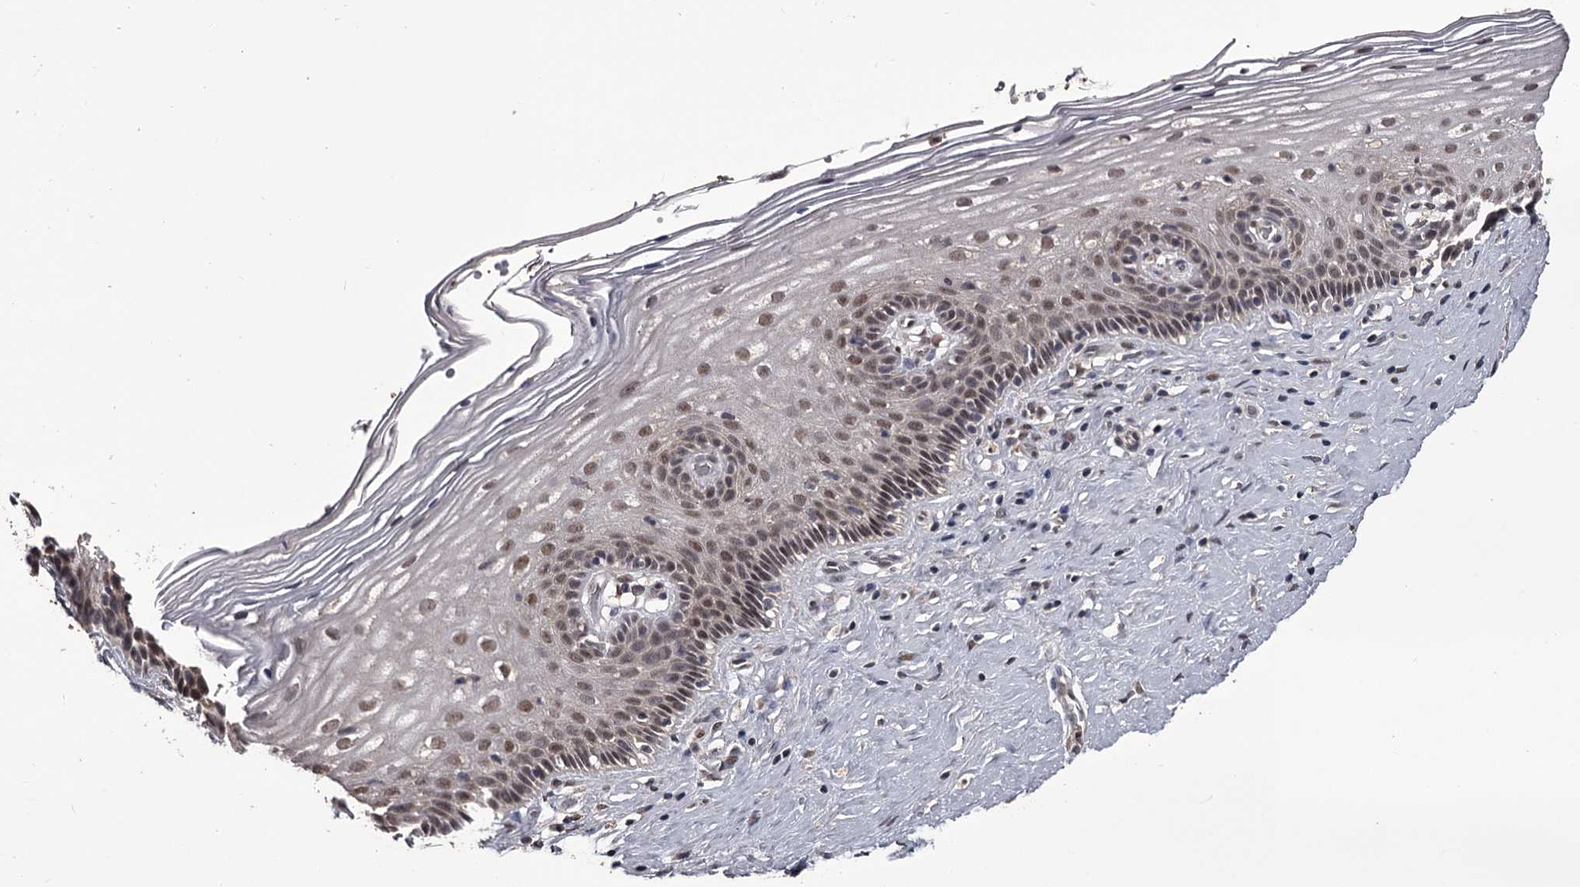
{"staining": {"intensity": "weak", "quantity": ">75%", "location": "nuclear"}, "tissue": "cervix", "cell_type": "Glandular cells", "image_type": "normal", "snomed": [{"axis": "morphology", "description": "Normal tissue, NOS"}, {"axis": "topography", "description": "Cervix"}], "caption": "Brown immunohistochemical staining in benign human cervix reveals weak nuclear positivity in about >75% of glandular cells. The staining was performed using DAB (3,3'-diaminobenzidine), with brown indicating positive protein expression. Nuclei are stained blue with hematoxylin.", "gene": "PRPF40B", "patient": {"sex": "female", "age": 33}}